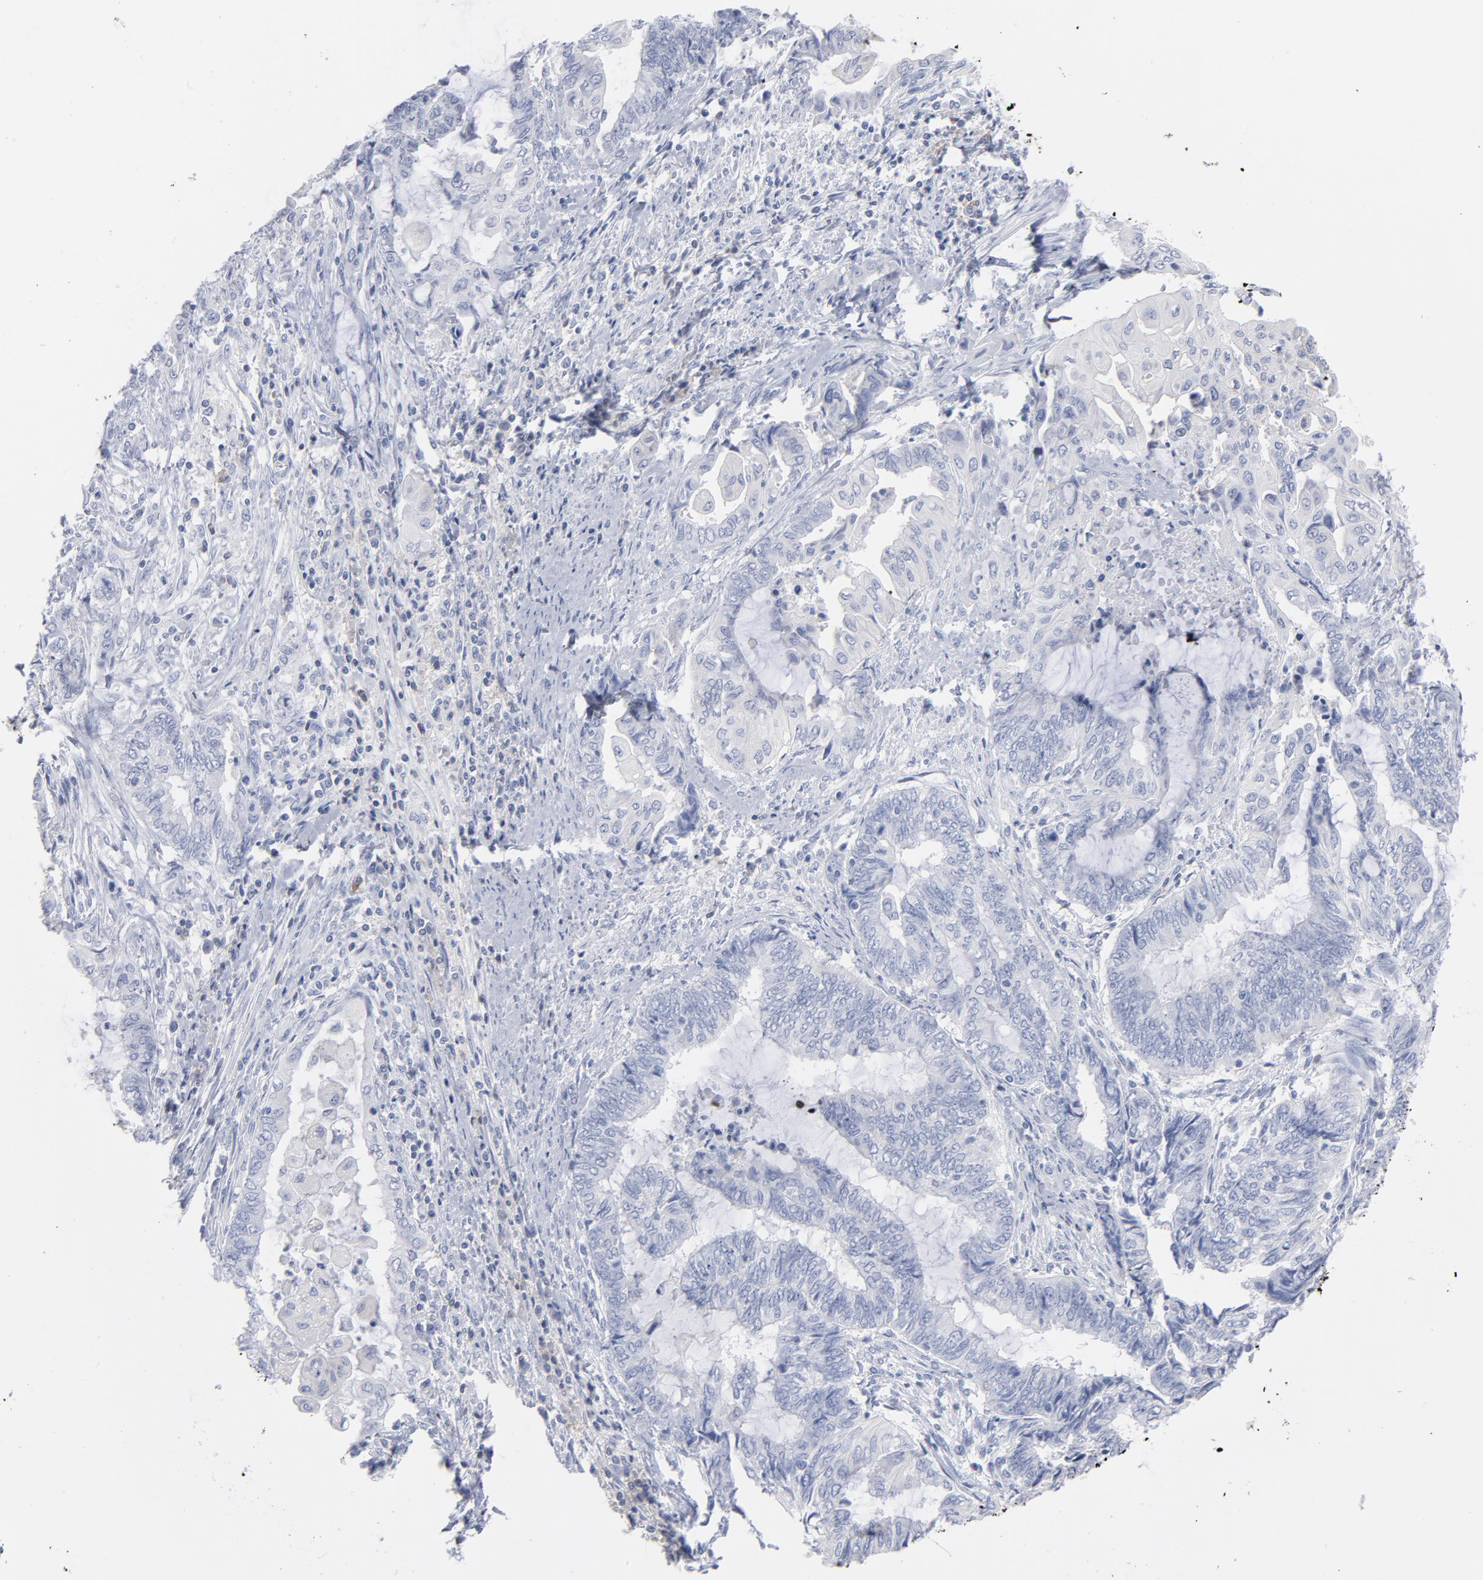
{"staining": {"intensity": "negative", "quantity": "none", "location": "none"}, "tissue": "endometrial cancer", "cell_type": "Tumor cells", "image_type": "cancer", "snomed": [{"axis": "morphology", "description": "Adenocarcinoma, NOS"}, {"axis": "topography", "description": "Uterus"}, {"axis": "topography", "description": "Endometrium"}], "caption": "This is an immunohistochemistry (IHC) micrograph of human endometrial adenocarcinoma. There is no positivity in tumor cells.", "gene": "P2RY8", "patient": {"sex": "female", "age": 70}}